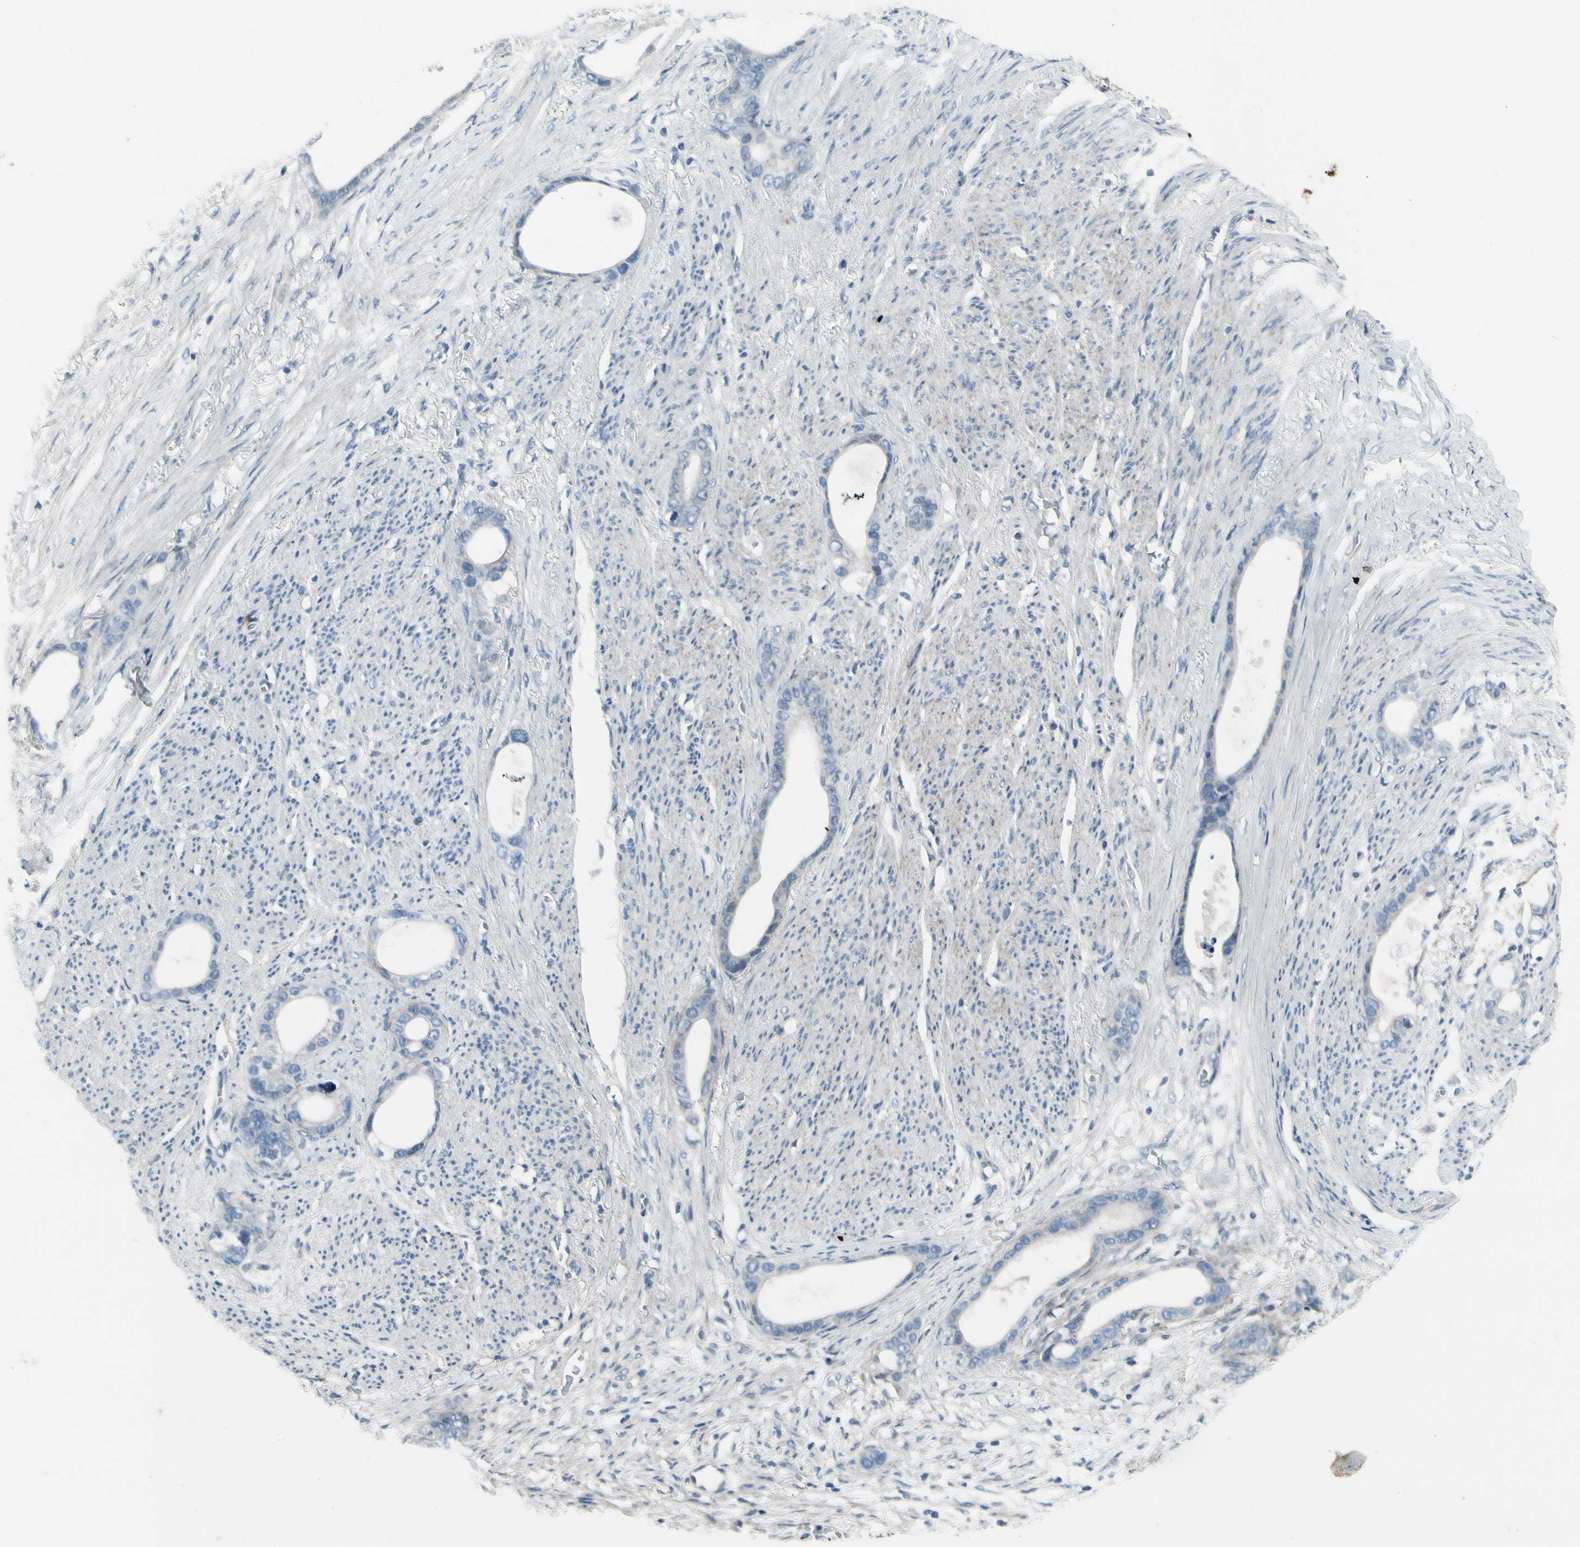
{"staining": {"intensity": "negative", "quantity": "none", "location": "none"}, "tissue": "stomach cancer", "cell_type": "Tumor cells", "image_type": "cancer", "snomed": [{"axis": "morphology", "description": "Adenocarcinoma, NOS"}, {"axis": "topography", "description": "Stomach"}], "caption": "Image shows no protein positivity in tumor cells of stomach cancer (adenocarcinoma) tissue.", "gene": "PIGR", "patient": {"sex": "female", "age": 75}}